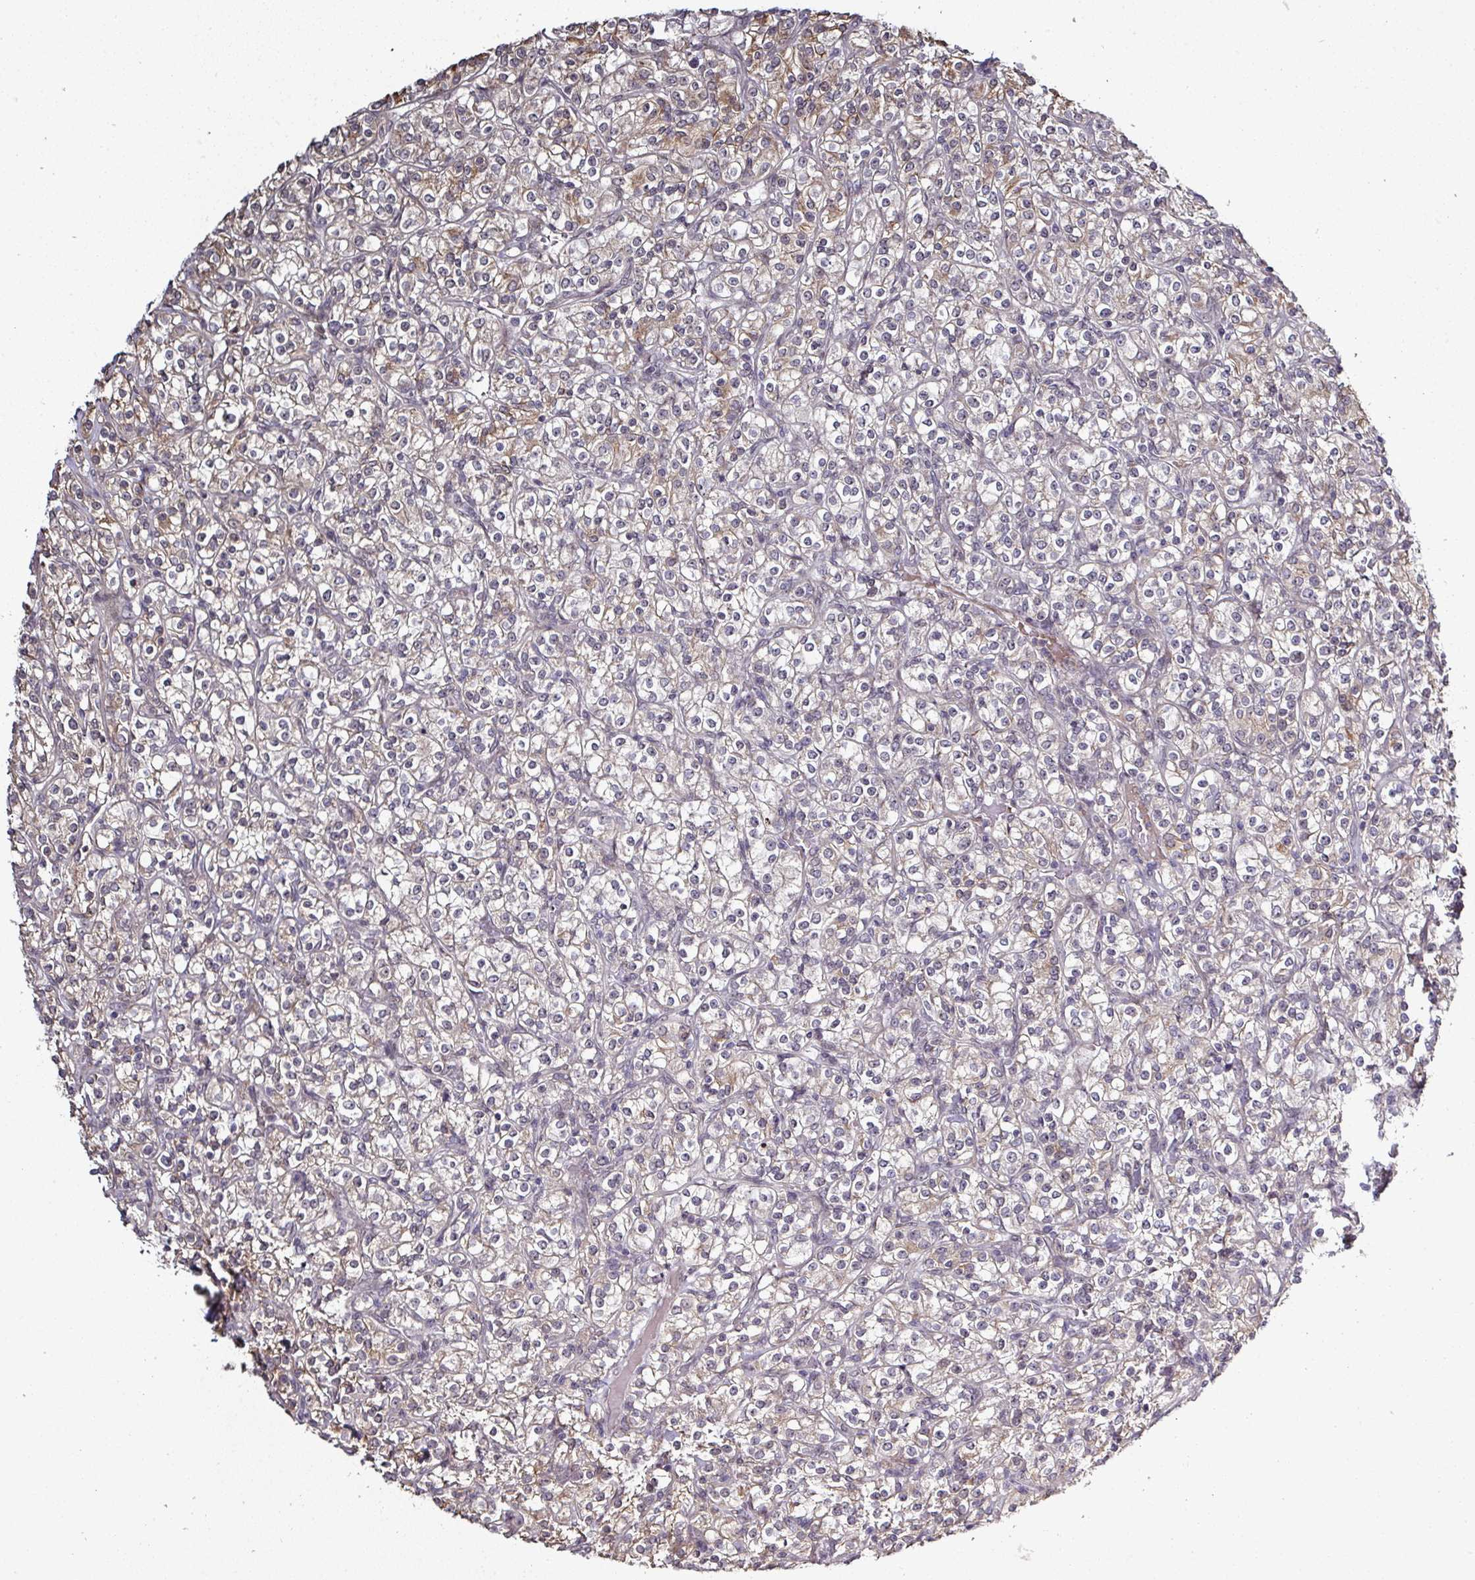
{"staining": {"intensity": "negative", "quantity": "none", "location": "none"}, "tissue": "renal cancer", "cell_type": "Tumor cells", "image_type": "cancer", "snomed": [{"axis": "morphology", "description": "Adenocarcinoma, NOS"}, {"axis": "topography", "description": "Kidney"}], "caption": "Immunohistochemistry (IHC) of renal adenocarcinoma reveals no positivity in tumor cells.", "gene": "GTF2H3", "patient": {"sex": "male", "age": 77}}